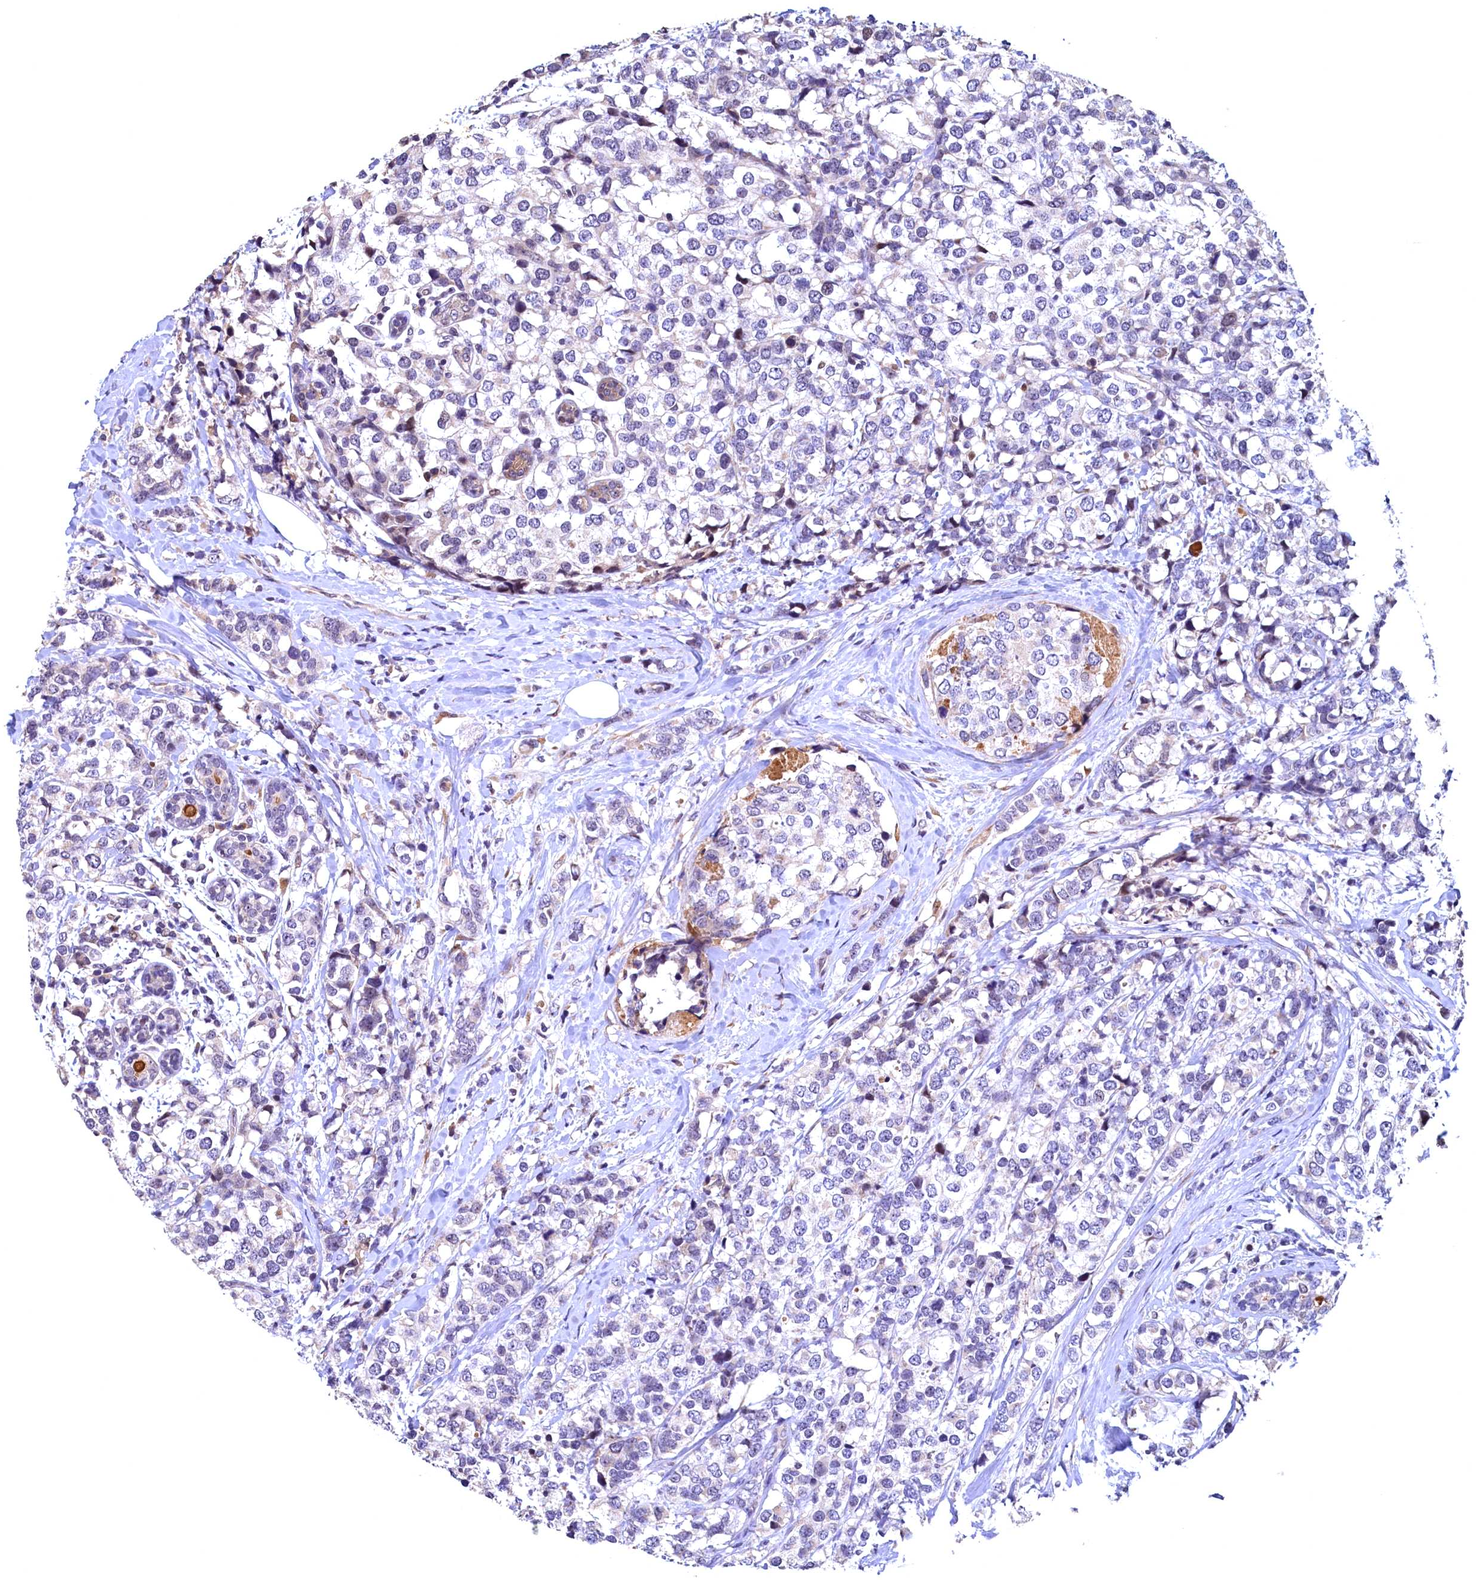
{"staining": {"intensity": "negative", "quantity": "none", "location": "none"}, "tissue": "breast cancer", "cell_type": "Tumor cells", "image_type": "cancer", "snomed": [{"axis": "morphology", "description": "Lobular carcinoma"}, {"axis": "topography", "description": "Breast"}], "caption": "IHC photomicrograph of neoplastic tissue: lobular carcinoma (breast) stained with DAB (3,3'-diaminobenzidine) exhibits no significant protein staining in tumor cells.", "gene": "LATS2", "patient": {"sex": "female", "age": 59}}